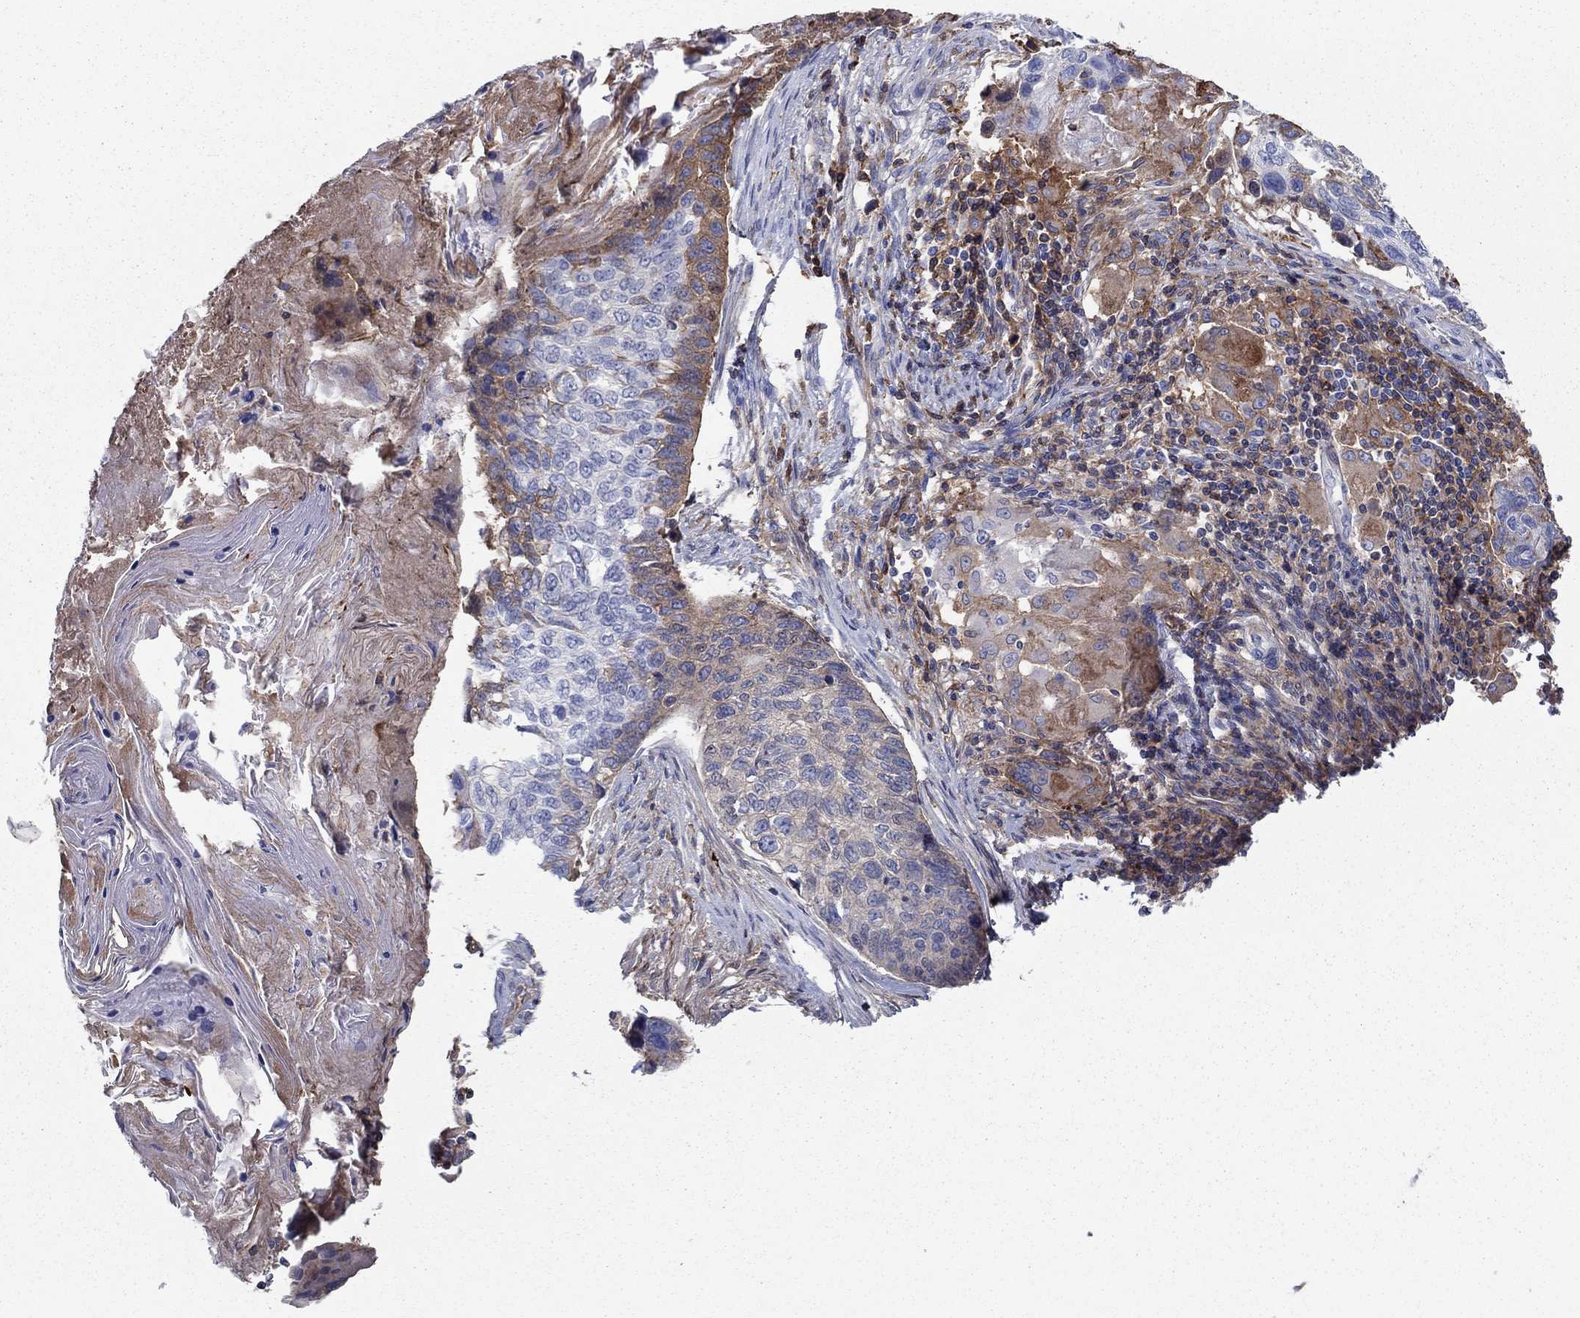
{"staining": {"intensity": "strong", "quantity": "<25%", "location": "cytoplasmic/membranous"}, "tissue": "lung cancer", "cell_type": "Tumor cells", "image_type": "cancer", "snomed": [{"axis": "morphology", "description": "Squamous cell carcinoma, NOS"}, {"axis": "topography", "description": "Lung"}], "caption": "Strong cytoplasmic/membranous protein staining is seen in about <25% of tumor cells in lung cancer.", "gene": "HPX", "patient": {"sex": "male", "age": 69}}